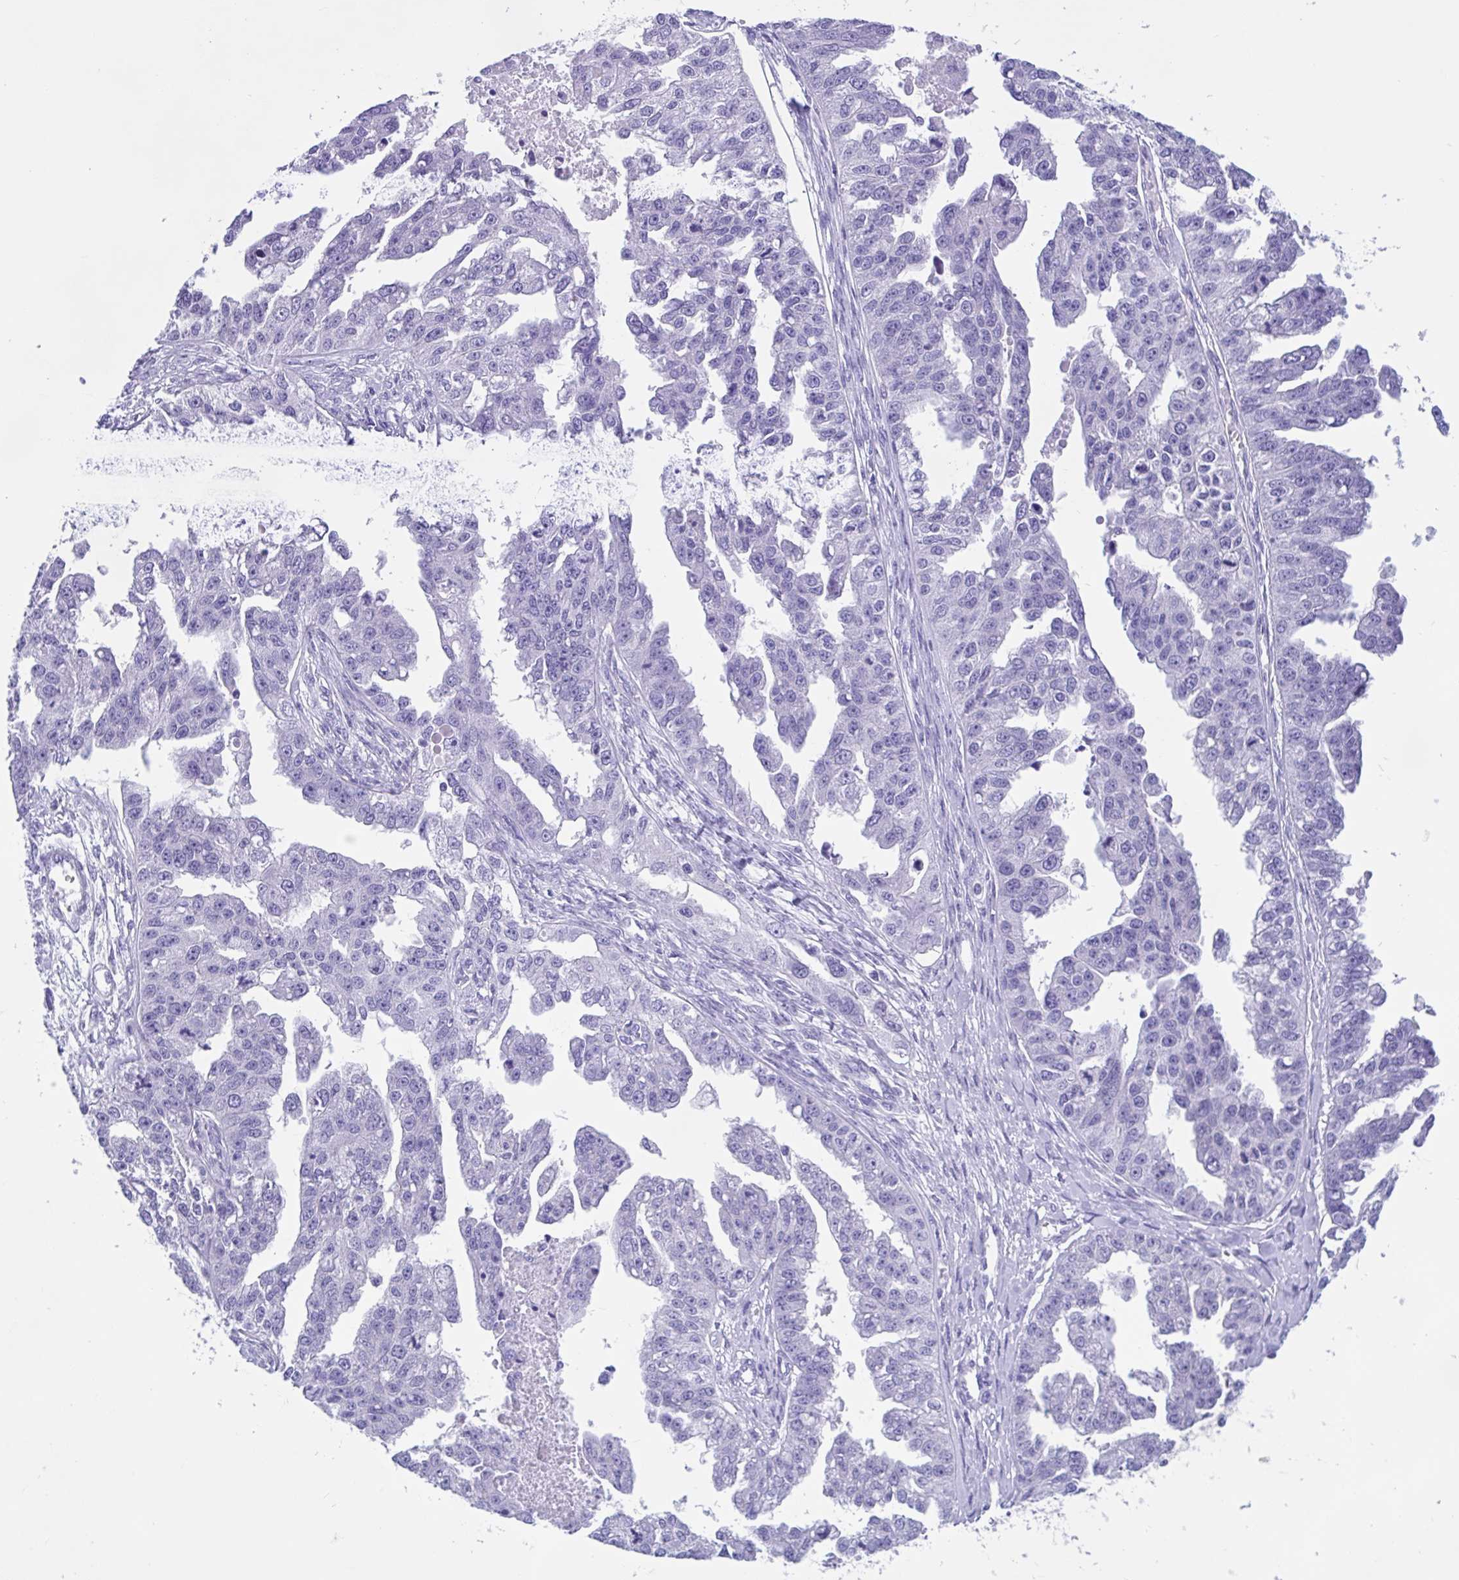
{"staining": {"intensity": "negative", "quantity": "none", "location": "none"}, "tissue": "ovarian cancer", "cell_type": "Tumor cells", "image_type": "cancer", "snomed": [{"axis": "morphology", "description": "Cystadenocarcinoma, serous, NOS"}, {"axis": "topography", "description": "Ovary"}], "caption": "Tumor cells are negative for brown protein staining in ovarian serous cystadenocarcinoma.", "gene": "ZNF319", "patient": {"sex": "female", "age": 58}}